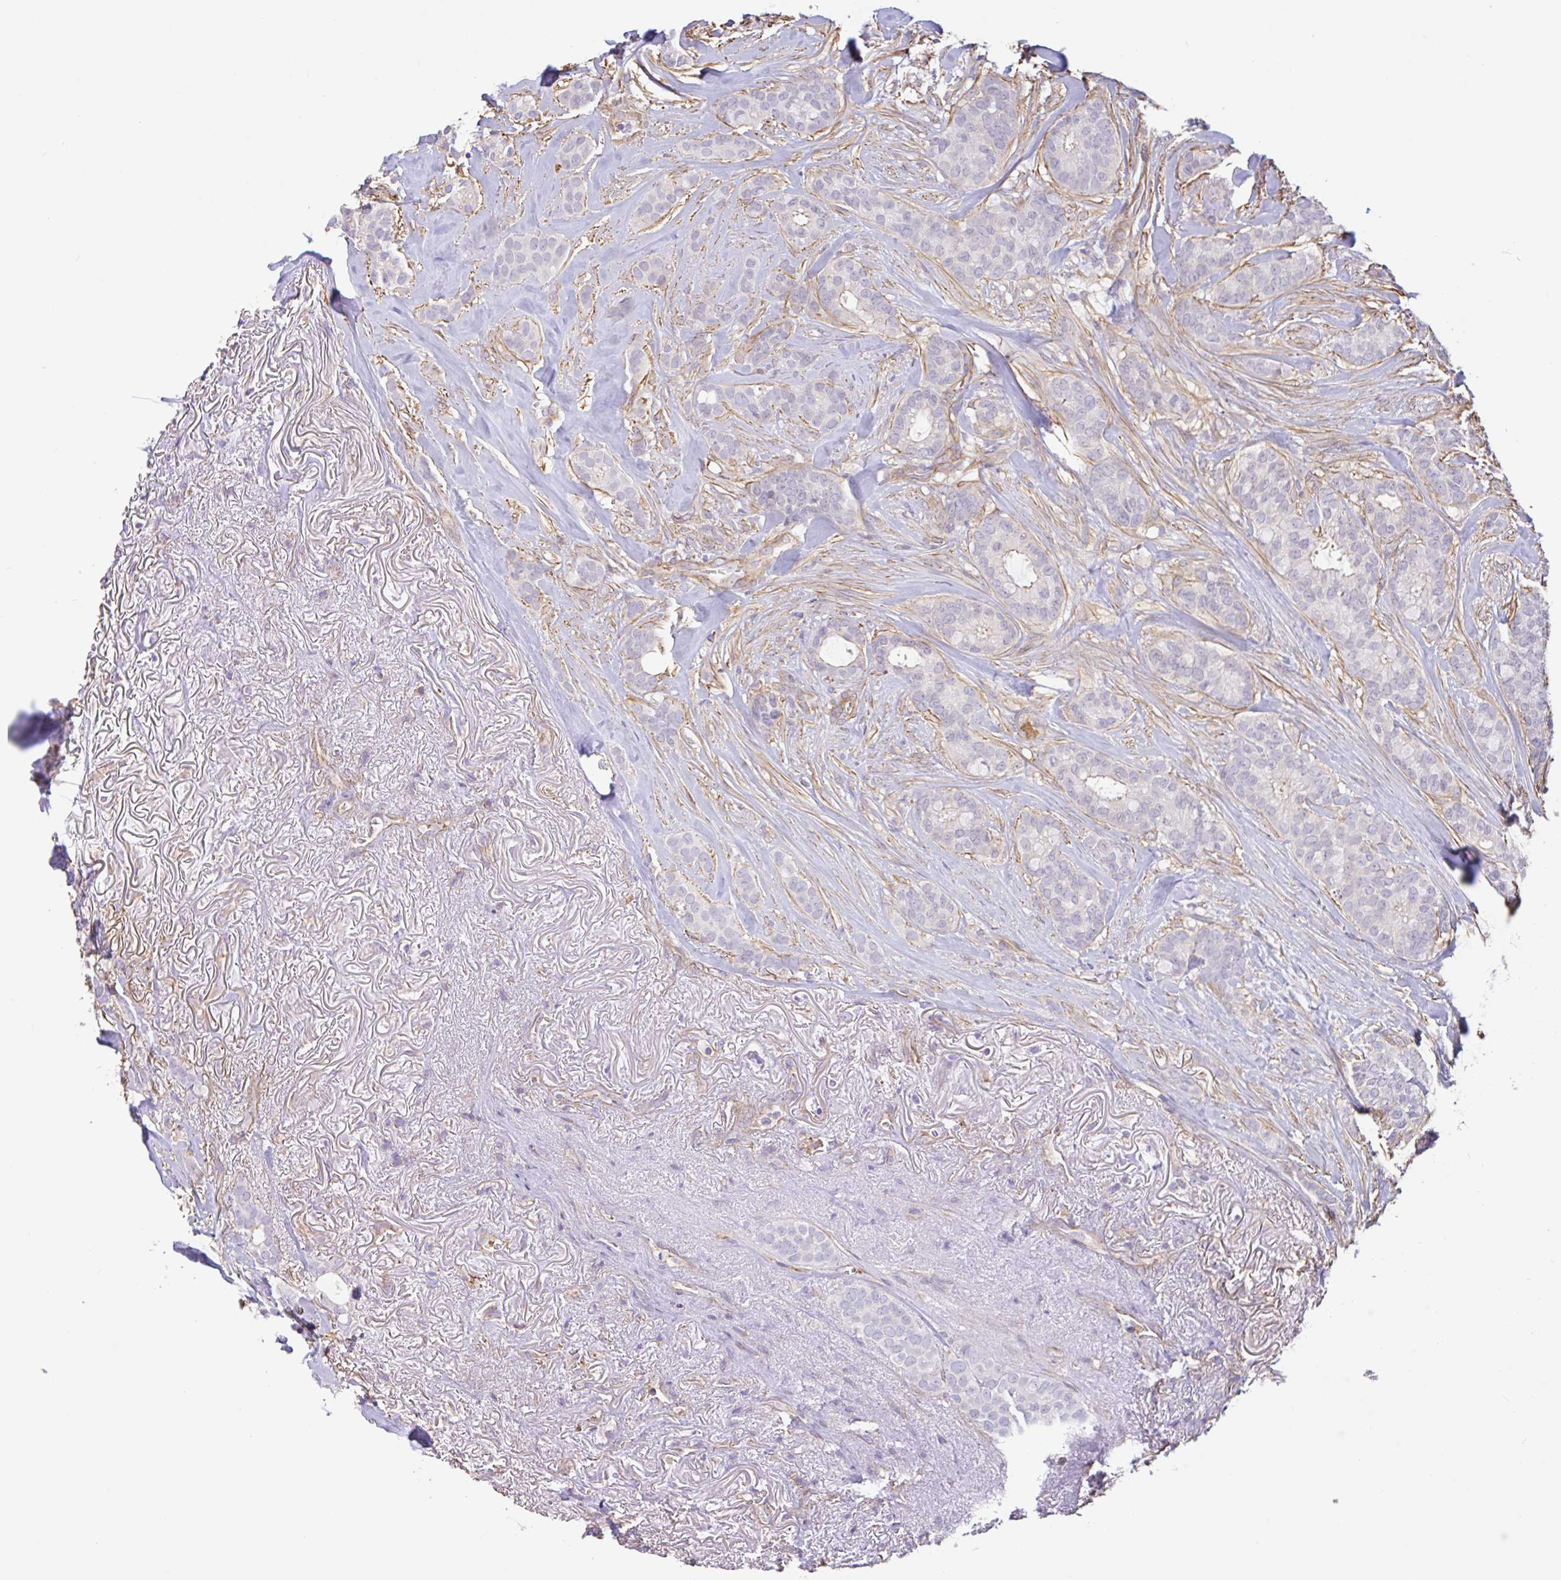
{"staining": {"intensity": "negative", "quantity": "none", "location": "none"}, "tissue": "breast cancer", "cell_type": "Tumor cells", "image_type": "cancer", "snomed": [{"axis": "morphology", "description": "Duct carcinoma"}, {"axis": "topography", "description": "Breast"}], "caption": "This image is of breast infiltrating ductal carcinoma stained with immunohistochemistry to label a protein in brown with the nuclei are counter-stained blue. There is no expression in tumor cells.", "gene": "PLCD4", "patient": {"sex": "female", "age": 84}}